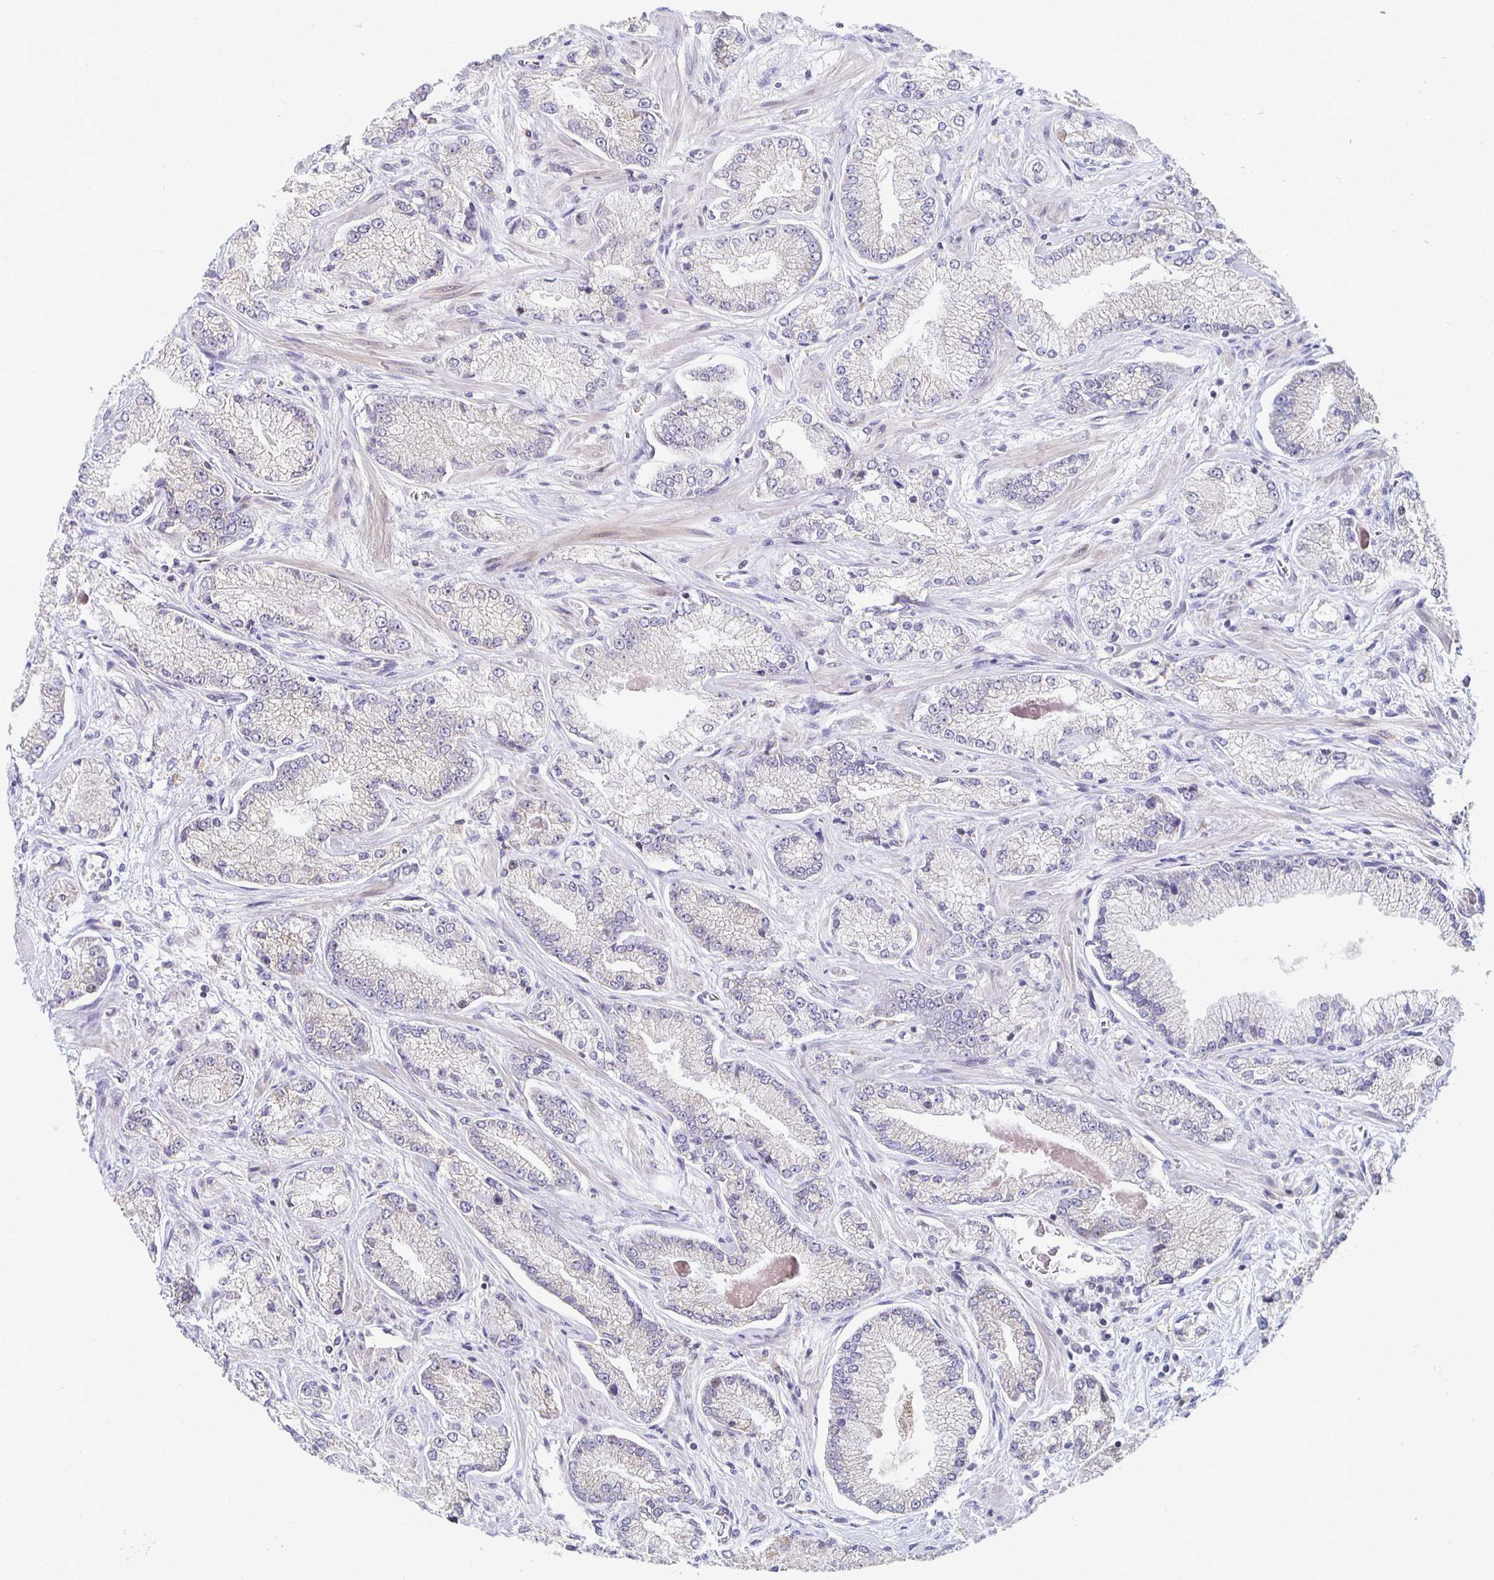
{"staining": {"intensity": "negative", "quantity": "none", "location": "none"}, "tissue": "prostate cancer", "cell_type": "Tumor cells", "image_type": "cancer", "snomed": [{"axis": "morphology", "description": "Normal tissue, NOS"}, {"axis": "morphology", "description": "Adenocarcinoma, High grade"}, {"axis": "topography", "description": "Prostate"}, {"axis": "topography", "description": "Peripheral nerve tissue"}], "caption": "This is a photomicrograph of IHC staining of adenocarcinoma (high-grade) (prostate), which shows no expression in tumor cells.", "gene": "HCFC1R1", "patient": {"sex": "male", "age": 68}}